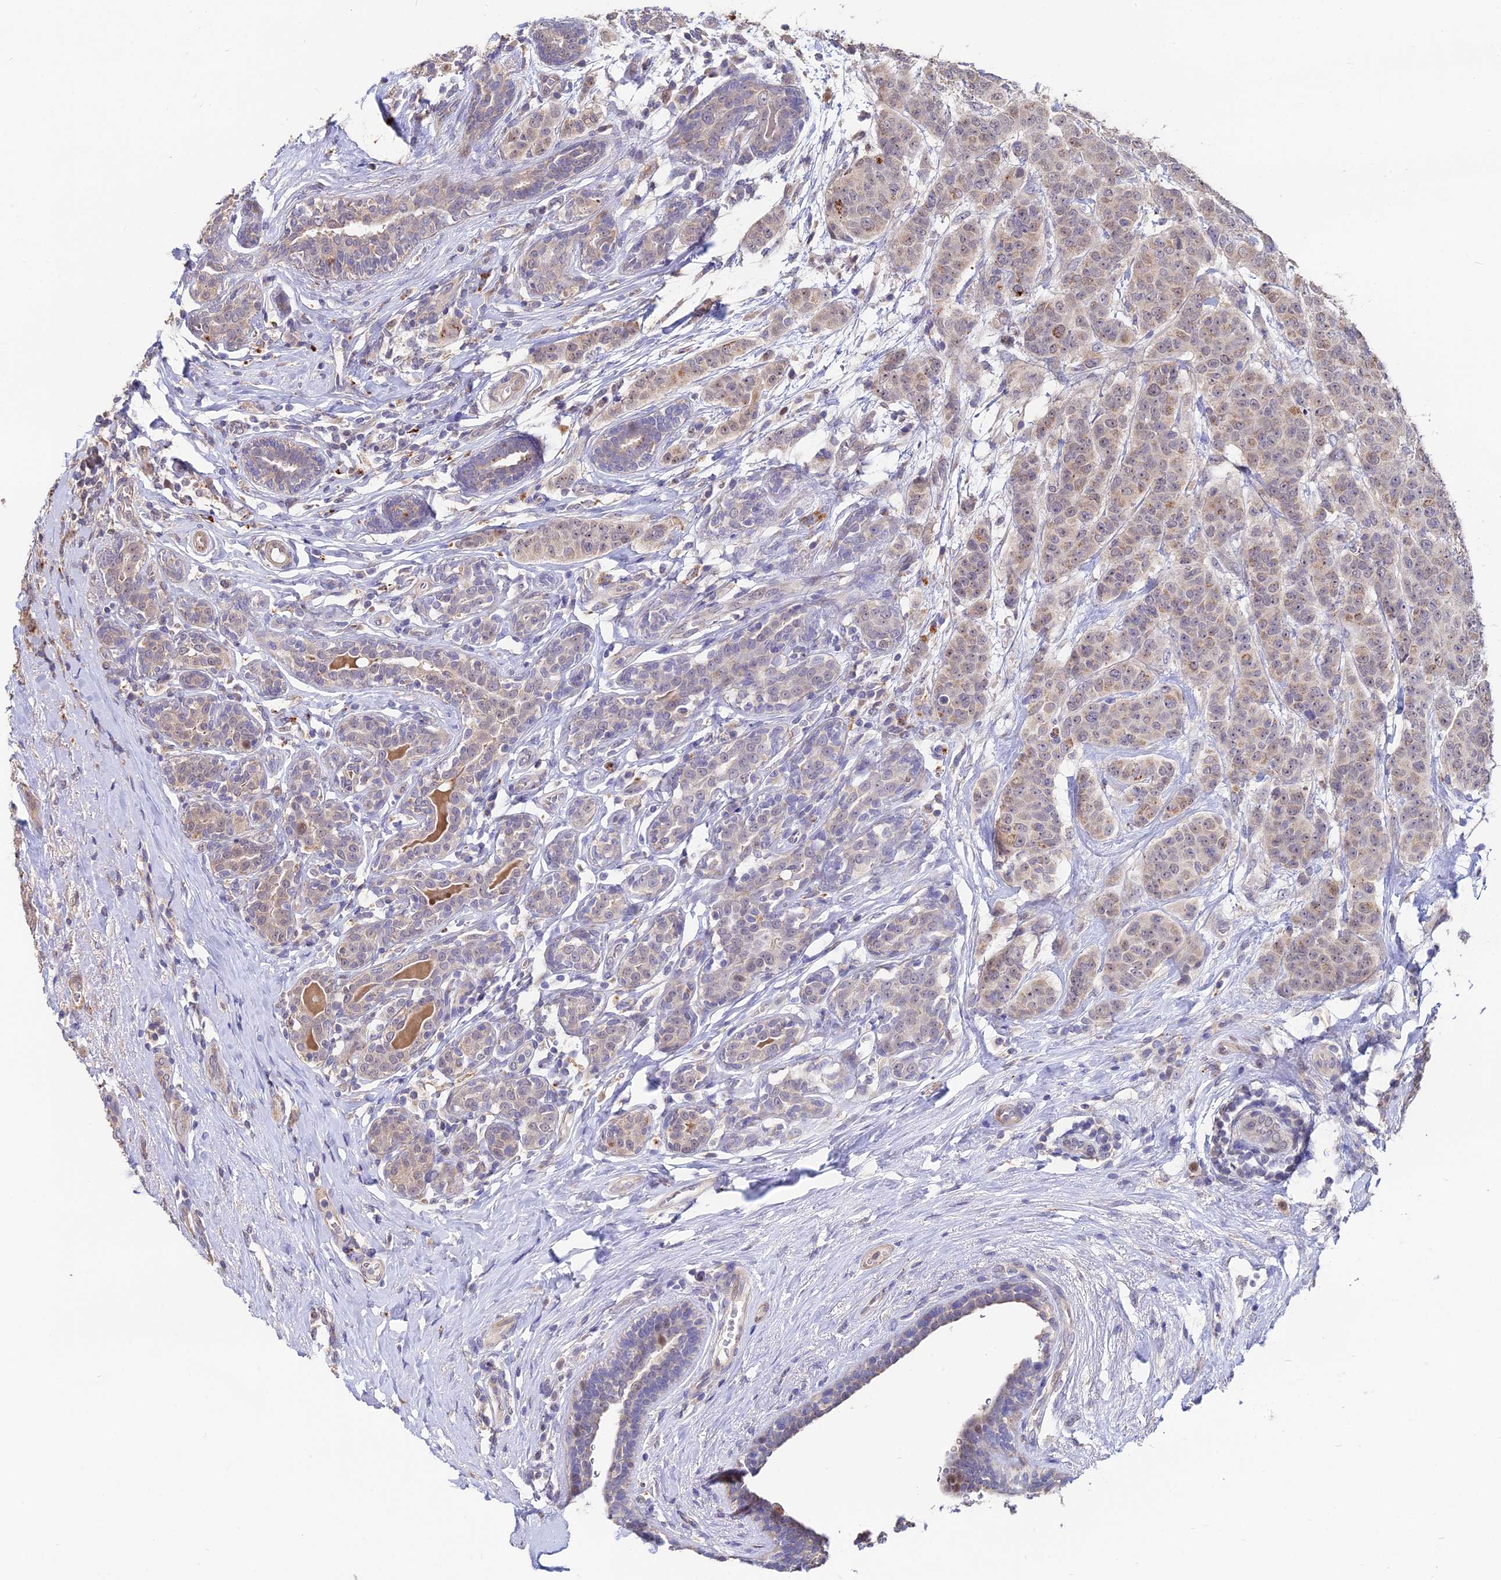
{"staining": {"intensity": "weak", "quantity": "25%-75%", "location": "cytoplasmic/membranous"}, "tissue": "breast cancer", "cell_type": "Tumor cells", "image_type": "cancer", "snomed": [{"axis": "morphology", "description": "Duct carcinoma"}, {"axis": "topography", "description": "Breast"}], "caption": "This image displays immunohistochemistry staining of human breast cancer, with low weak cytoplasmic/membranous positivity in approximately 25%-75% of tumor cells.", "gene": "ACTR5", "patient": {"sex": "female", "age": 40}}